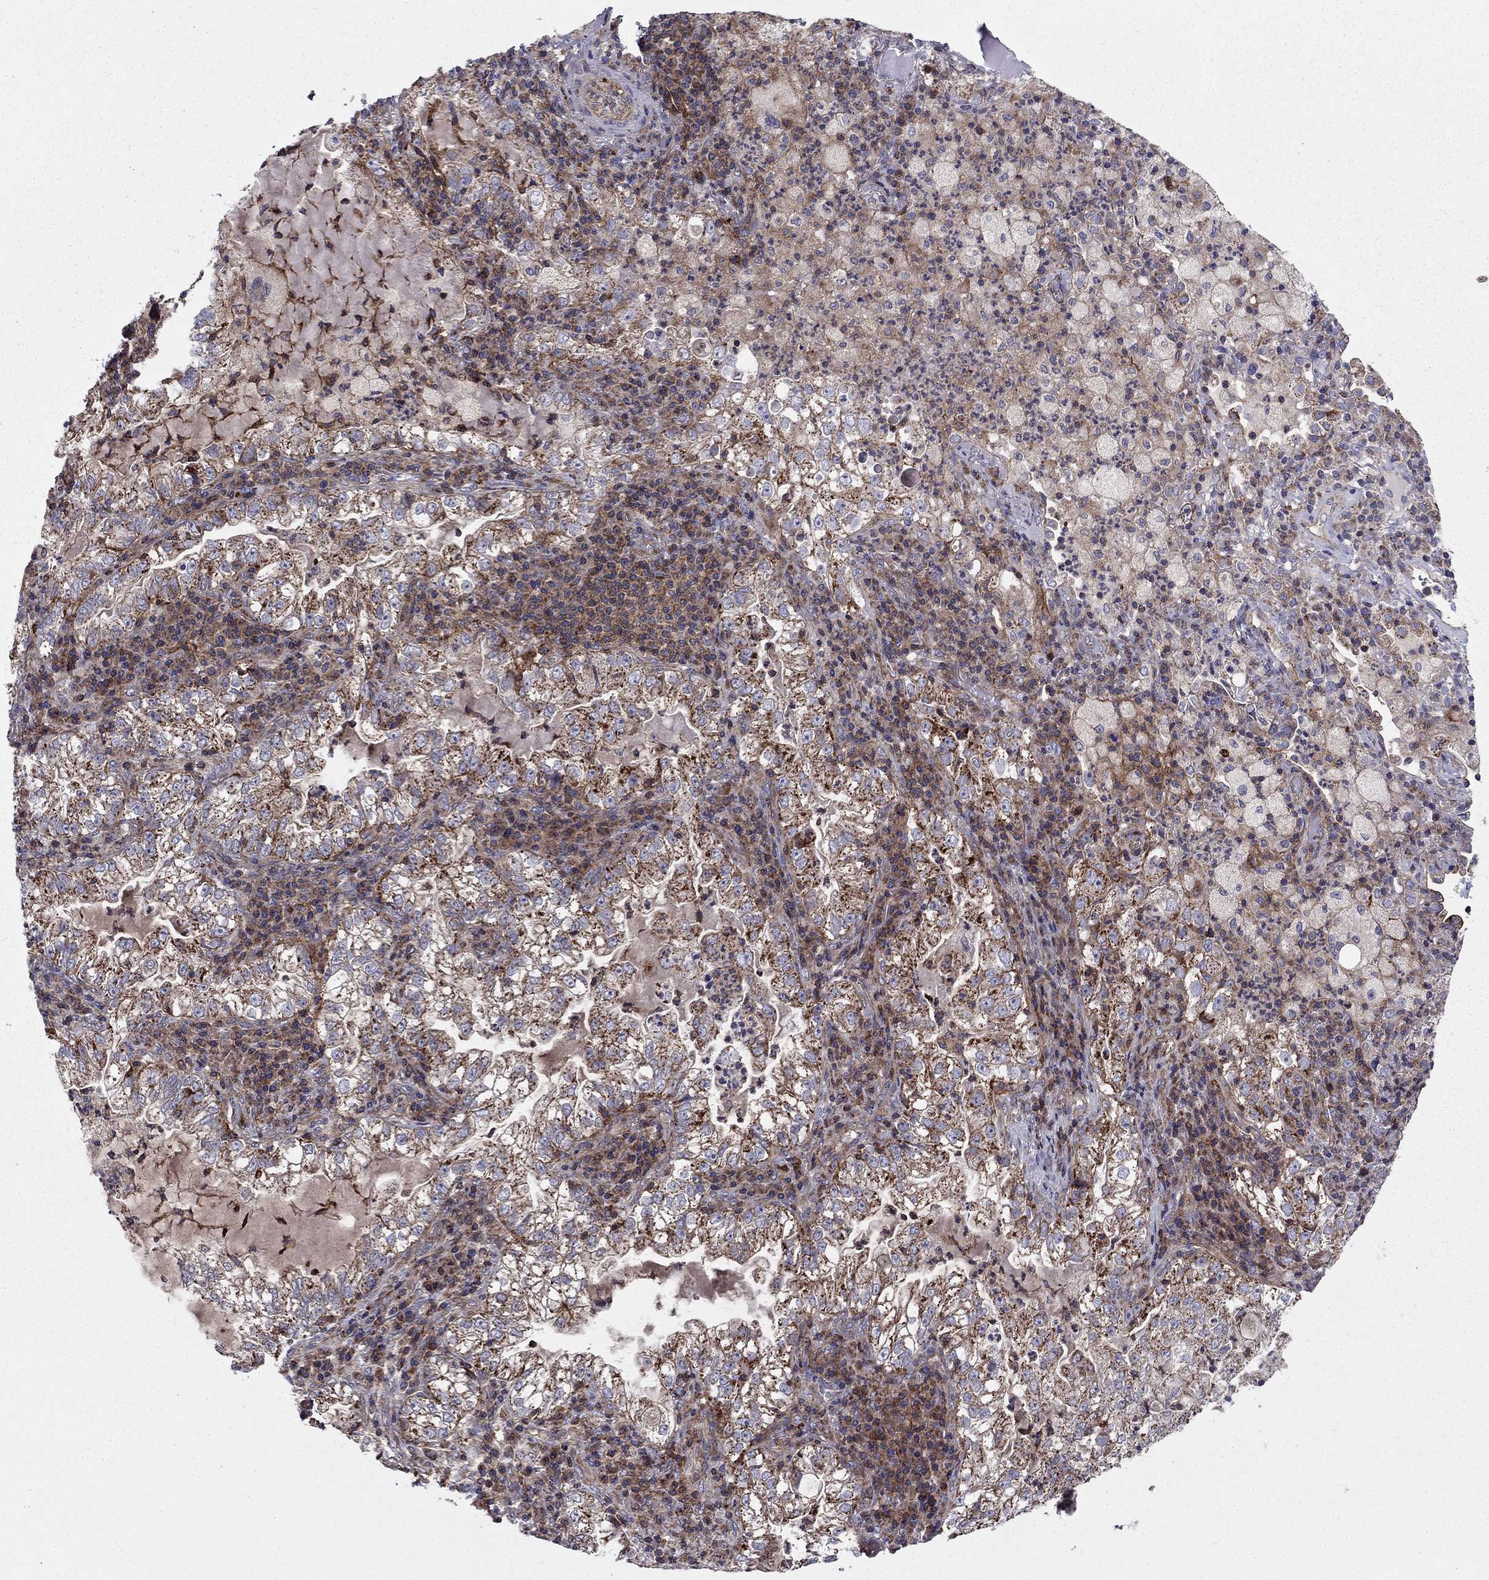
{"staining": {"intensity": "moderate", "quantity": "25%-75%", "location": "cytoplasmic/membranous"}, "tissue": "lung cancer", "cell_type": "Tumor cells", "image_type": "cancer", "snomed": [{"axis": "morphology", "description": "Adenocarcinoma, NOS"}, {"axis": "topography", "description": "Lung"}], "caption": "About 25%-75% of tumor cells in human lung cancer reveal moderate cytoplasmic/membranous protein staining as visualized by brown immunohistochemical staining.", "gene": "ALG6", "patient": {"sex": "female", "age": 73}}